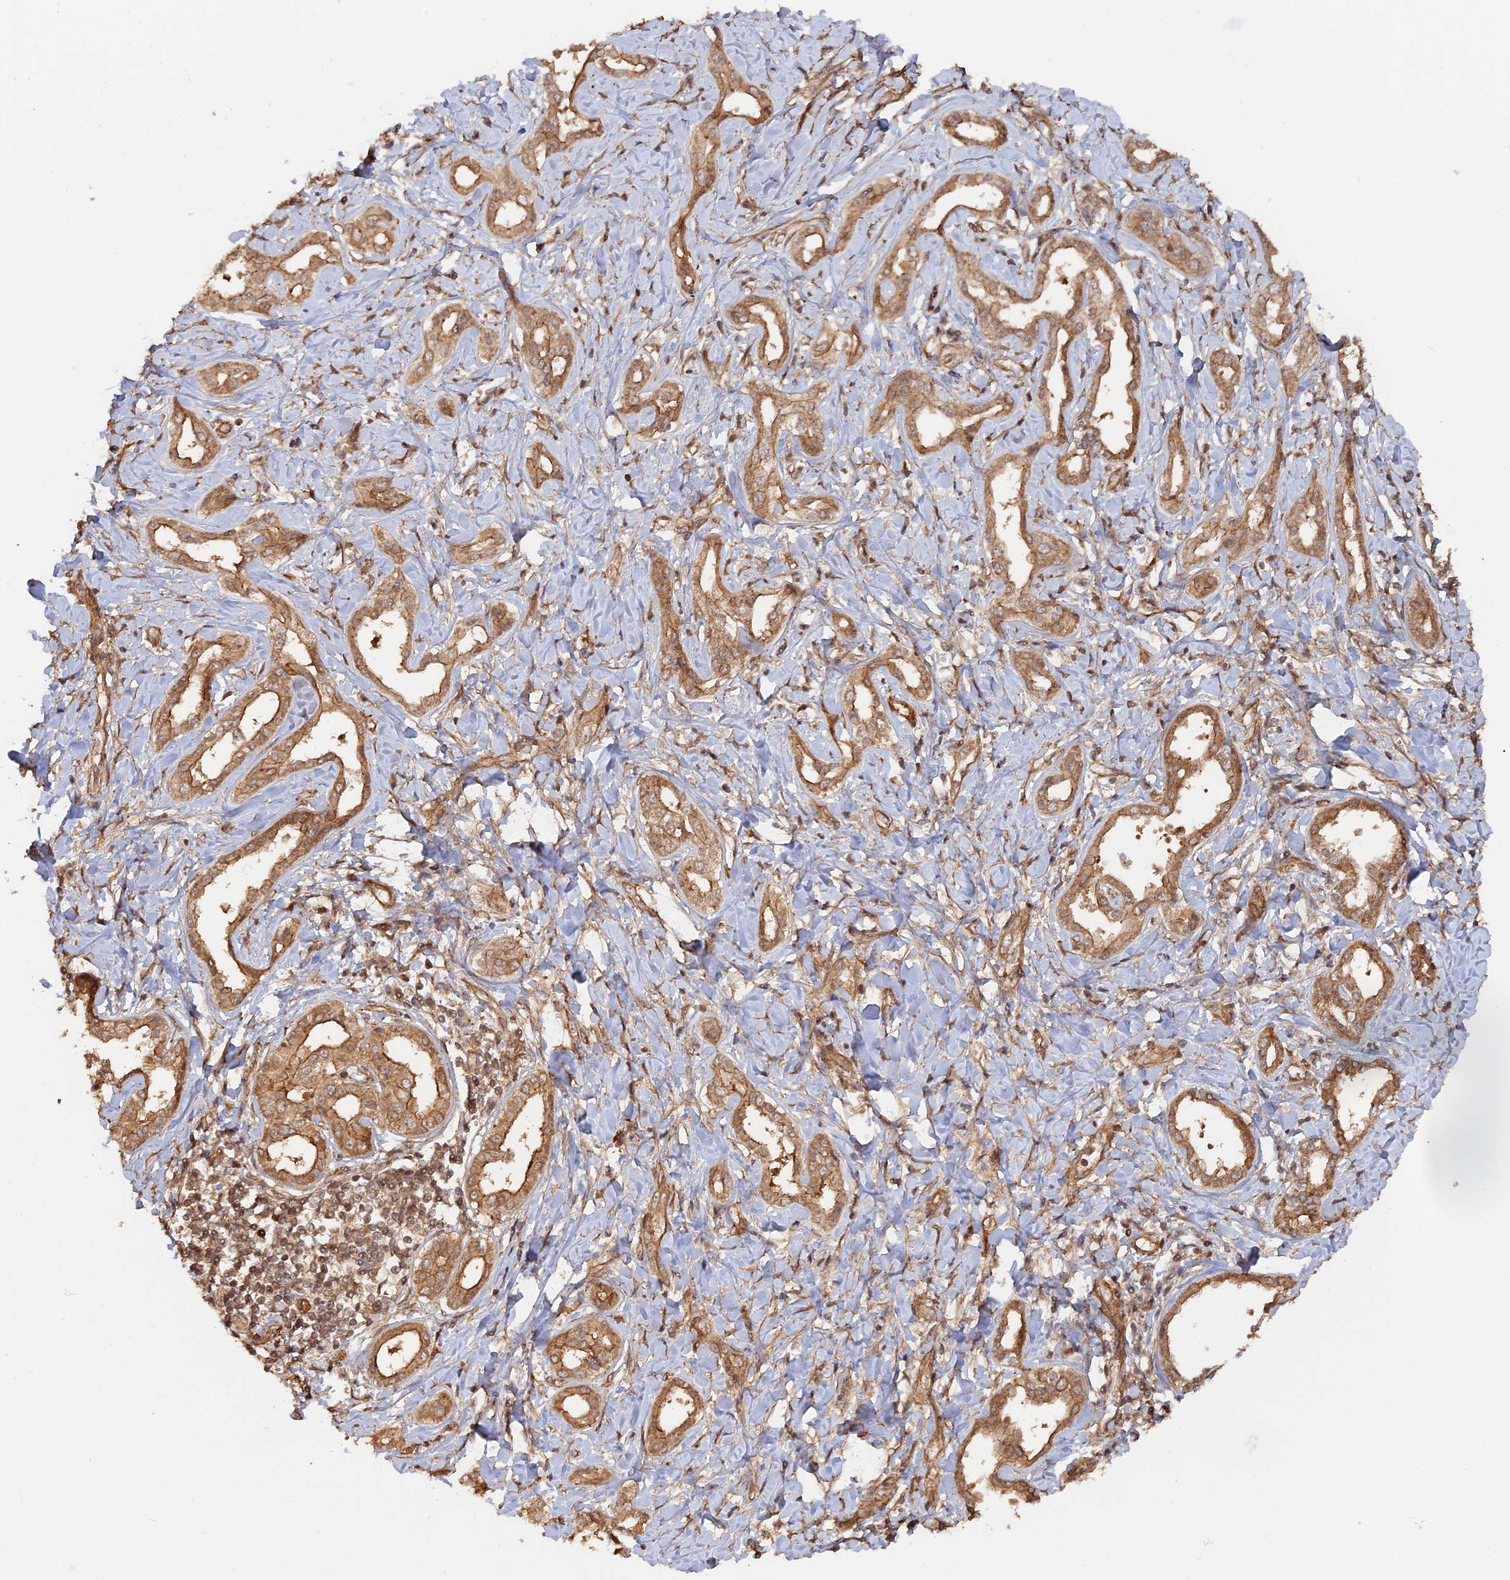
{"staining": {"intensity": "moderate", "quantity": "25%-75%", "location": "cytoplasmic/membranous"}, "tissue": "liver cancer", "cell_type": "Tumor cells", "image_type": "cancer", "snomed": [{"axis": "morphology", "description": "Cholangiocarcinoma"}, {"axis": "topography", "description": "Liver"}], "caption": "Immunohistochemistry image of neoplastic tissue: human liver cholangiocarcinoma stained using IHC shows medium levels of moderate protein expression localized specifically in the cytoplasmic/membranous of tumor cells, appearing as a cytoplasmic/membranous brown color.", "gene": "CCDC174", "patient": {"sex": "female", "age": 77}}